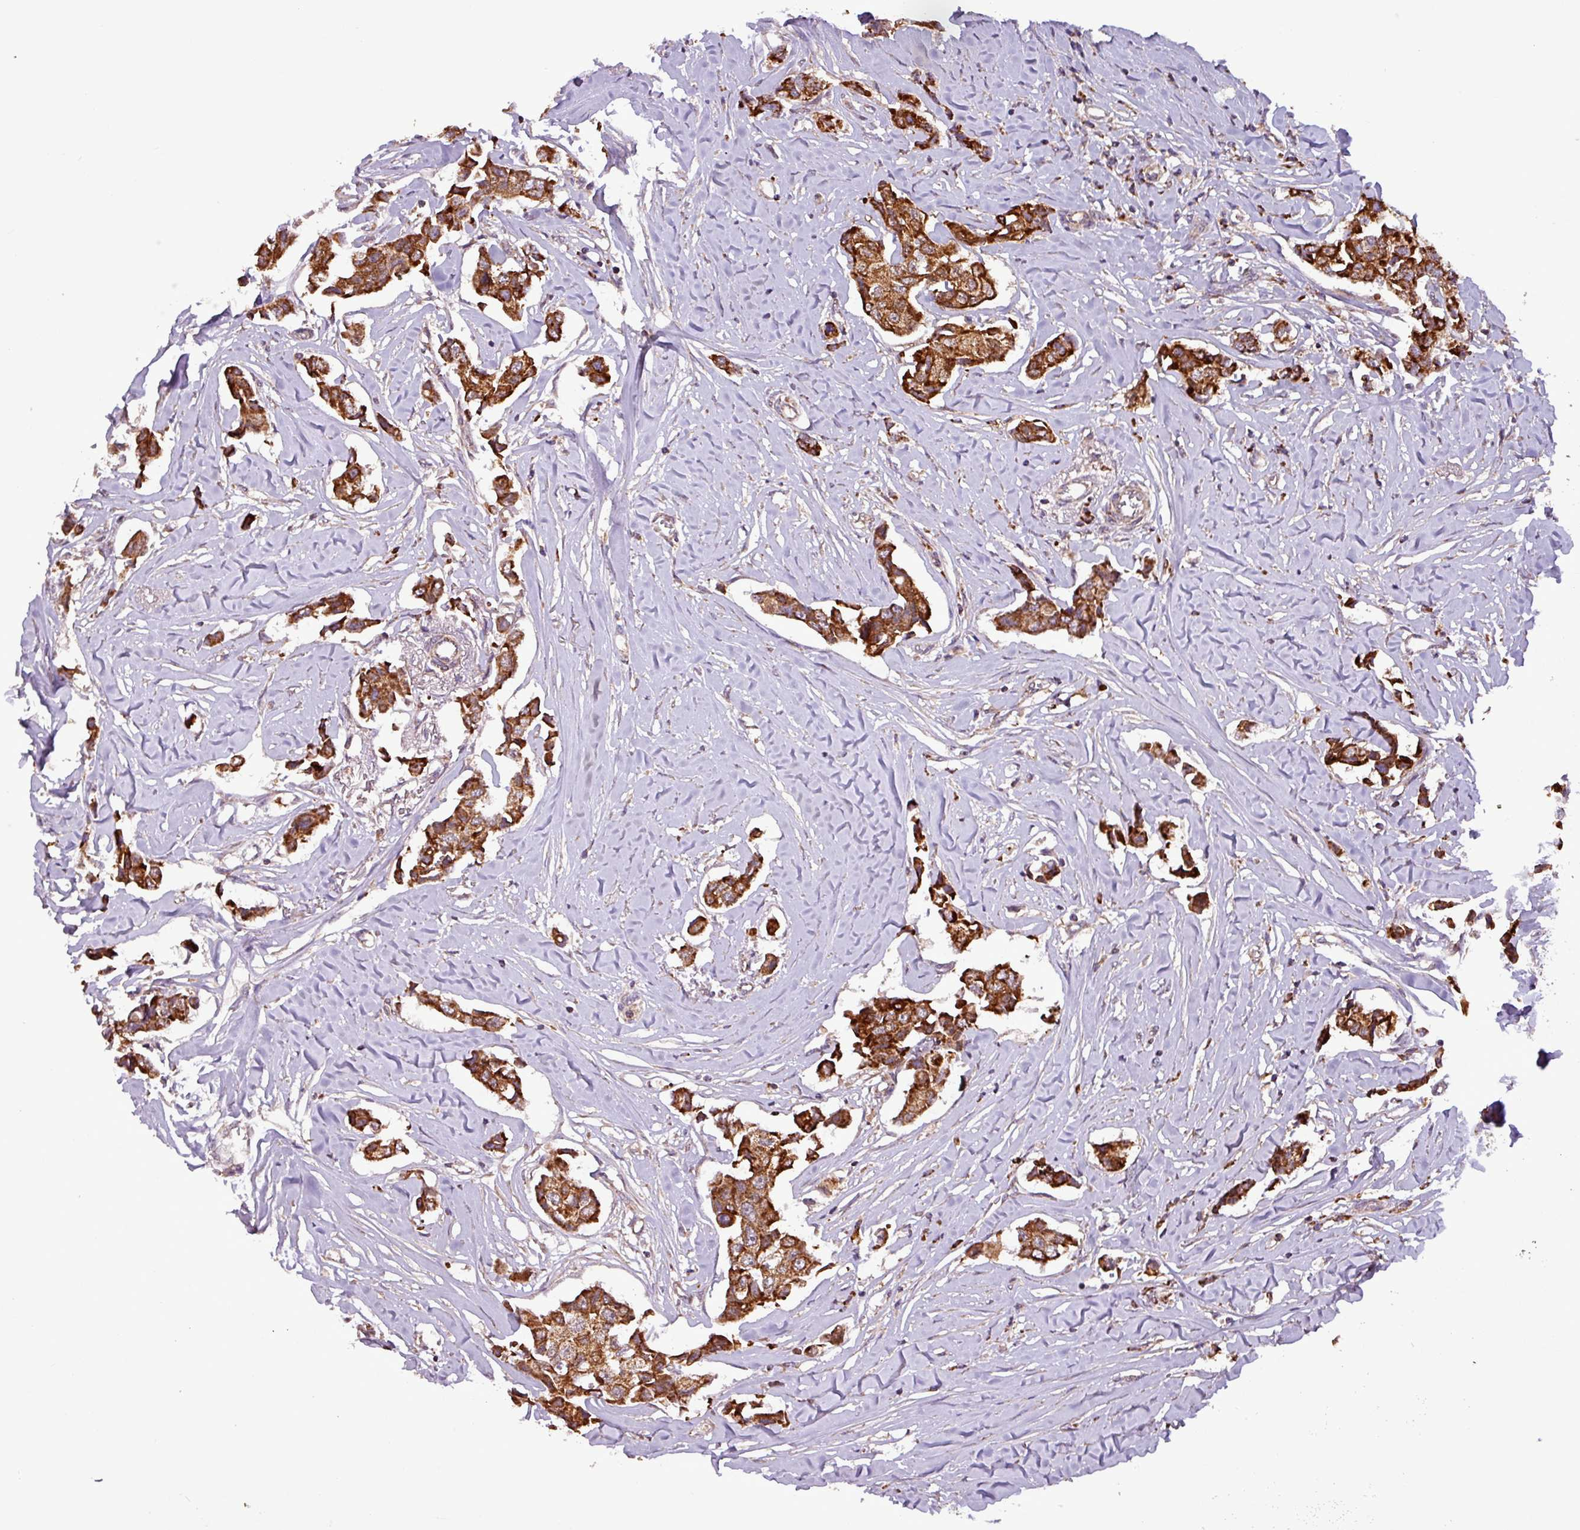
{"staining": {"intensity": "strong", "quantity": ">75%", "location": "cytoplasmic/membranous"}, "tissue": "breast cancer", "cell_type": "Tumor cells", "image_type": "cancer", "snomed": [{"axis": "morphology", "description": "Duct carcinoma"}, {"axis": "topography", "description": "Breast"}], "caption": "Strong cytoplasmic/membranous protein expression is seen in about >75% of tumor cells in intraductal carcinoma (breast). The staining was performed using DAB to visualize the protein expression in brown, while the nuclei were stained in blue with hematoxylin (Magnification: 20x).", "gene": "MCTP2", "patient": {"sex": "female", "age": 80}}